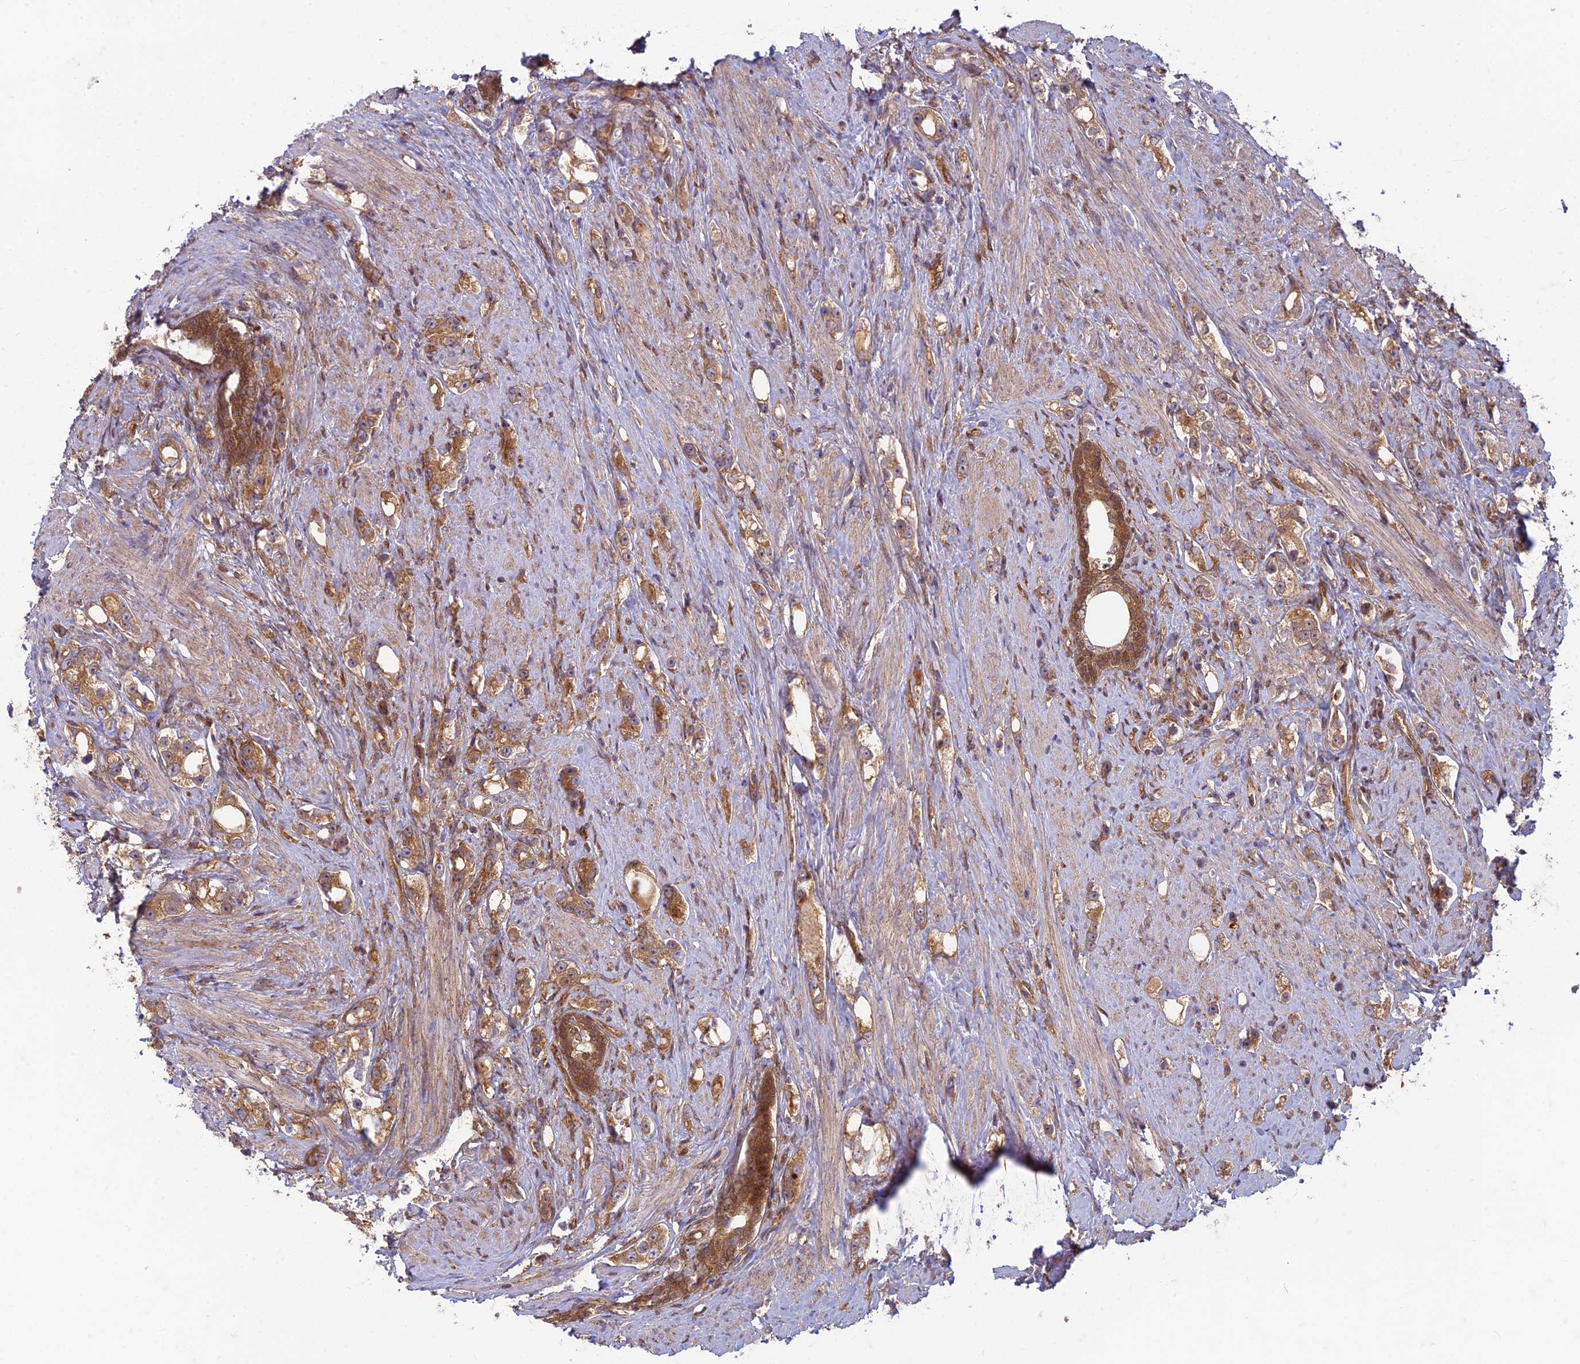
{"staining": {"intensity": "moderate", "quantity": ">75%", "location": "cytoplasmic/membranous"}, "tissue": "prostate cancer", "cell_type": "Tumor cells", "image_type": "cancer", "snomed": [{"axis": "morphology", "description": "Adenocarcinoma, High grade"}, {"axis": "topography", "description": "Prostate"}], "caption": "Immunohistochemical staining of human prostate high-grade adenocarcinoma shows moderate cytoplasmic/membranous protein expression in approximately >75% of tumor cells. (Brightfield microscopy of DAB IHC at high magnification).", "gene": "TCF25", "patient": {"sex": "male", "age": 63}}